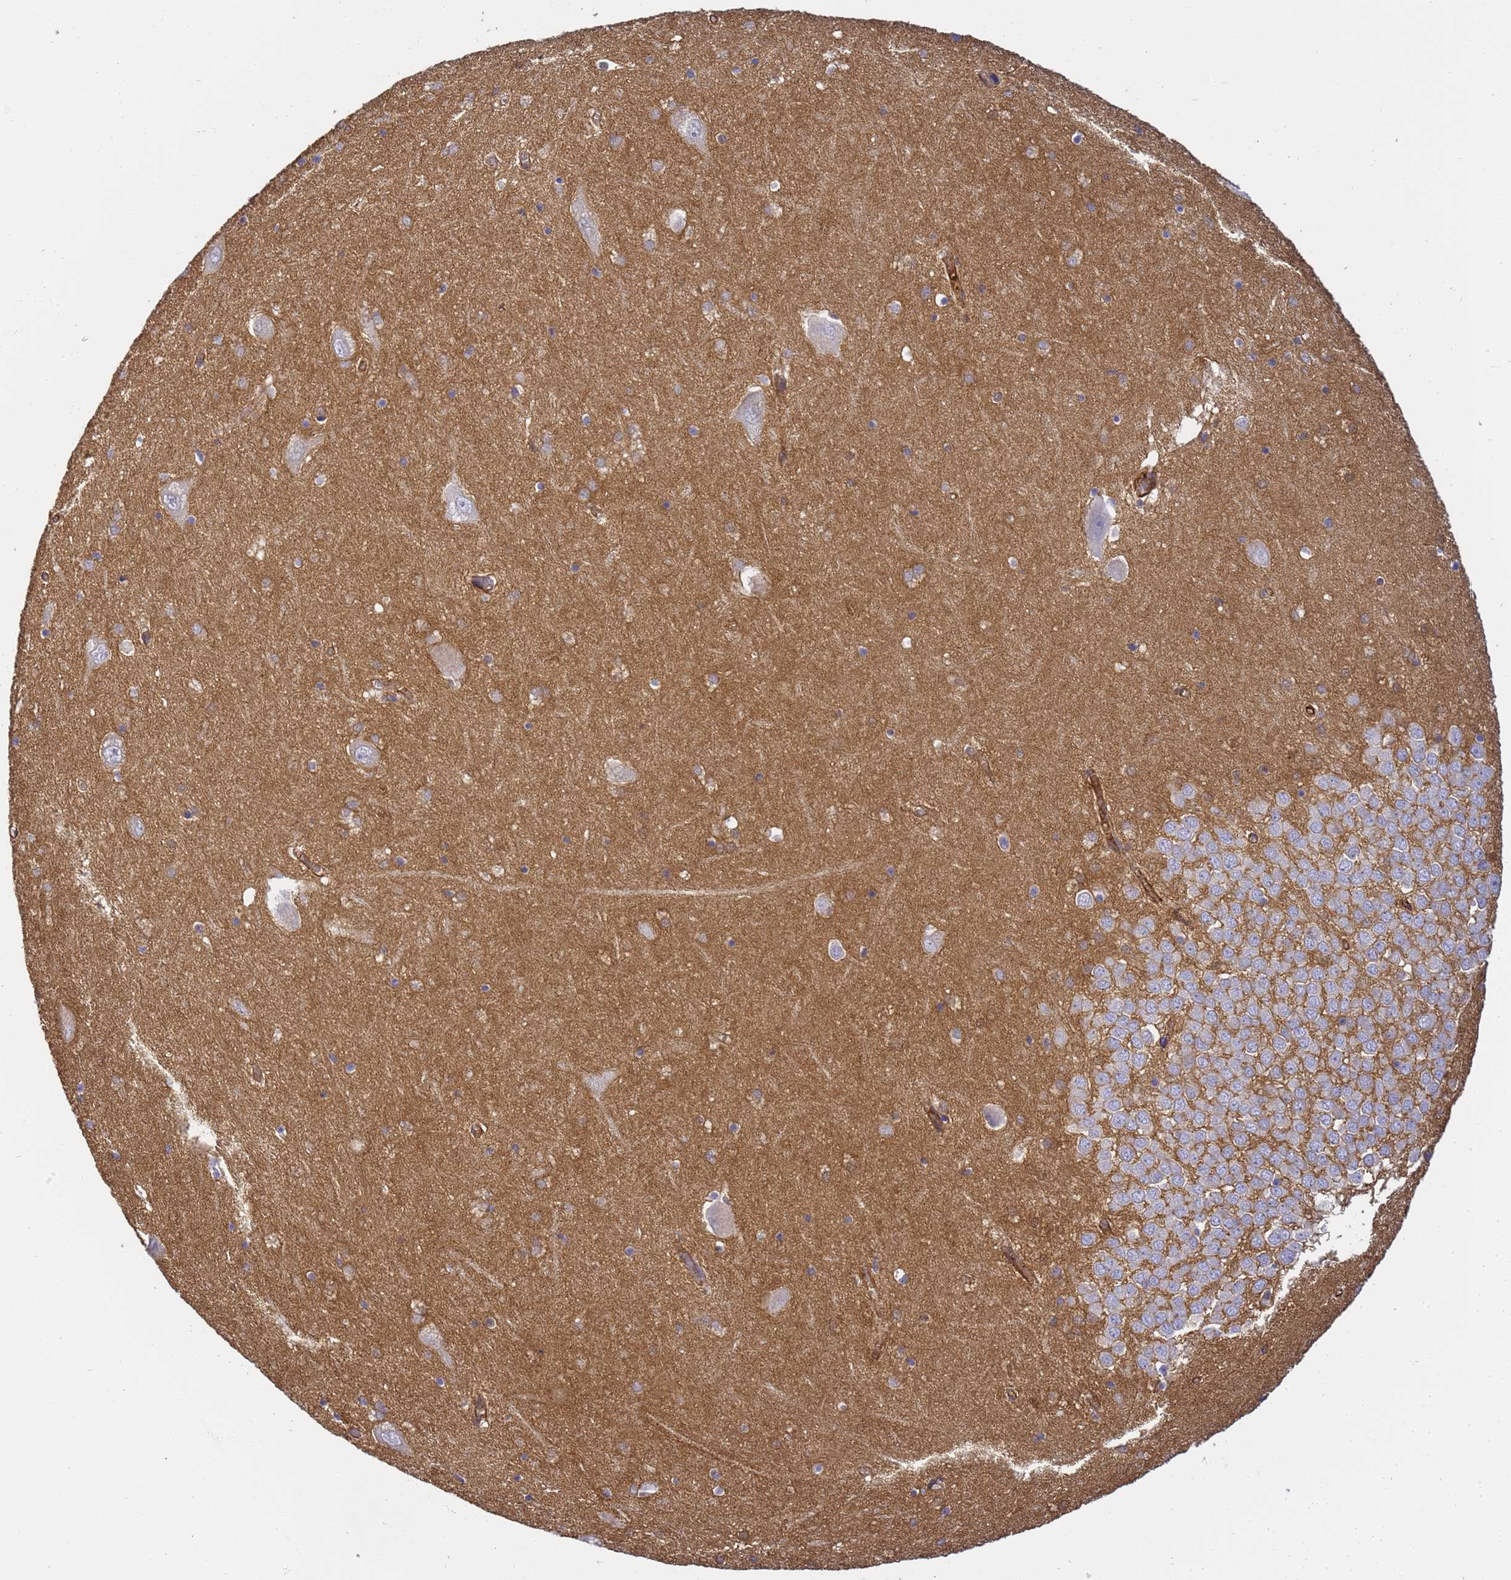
{"staining": {"intensity": "negative", "quantity": "none", "location": "none"}, "tissue": "hippocampus", "cell_type": "Glial cells", "image_type": "normal", "snomed": [{"axis": "morphology", "description": "Normal tissue, NOS"}, {"axis": "topography", "description": "Hippocampus"}], "caption": "Glial cells are negative for protein expression in normal human hippocampus.", "gene": "GON4L", "patient": {"sex": "male", "age": 70}}